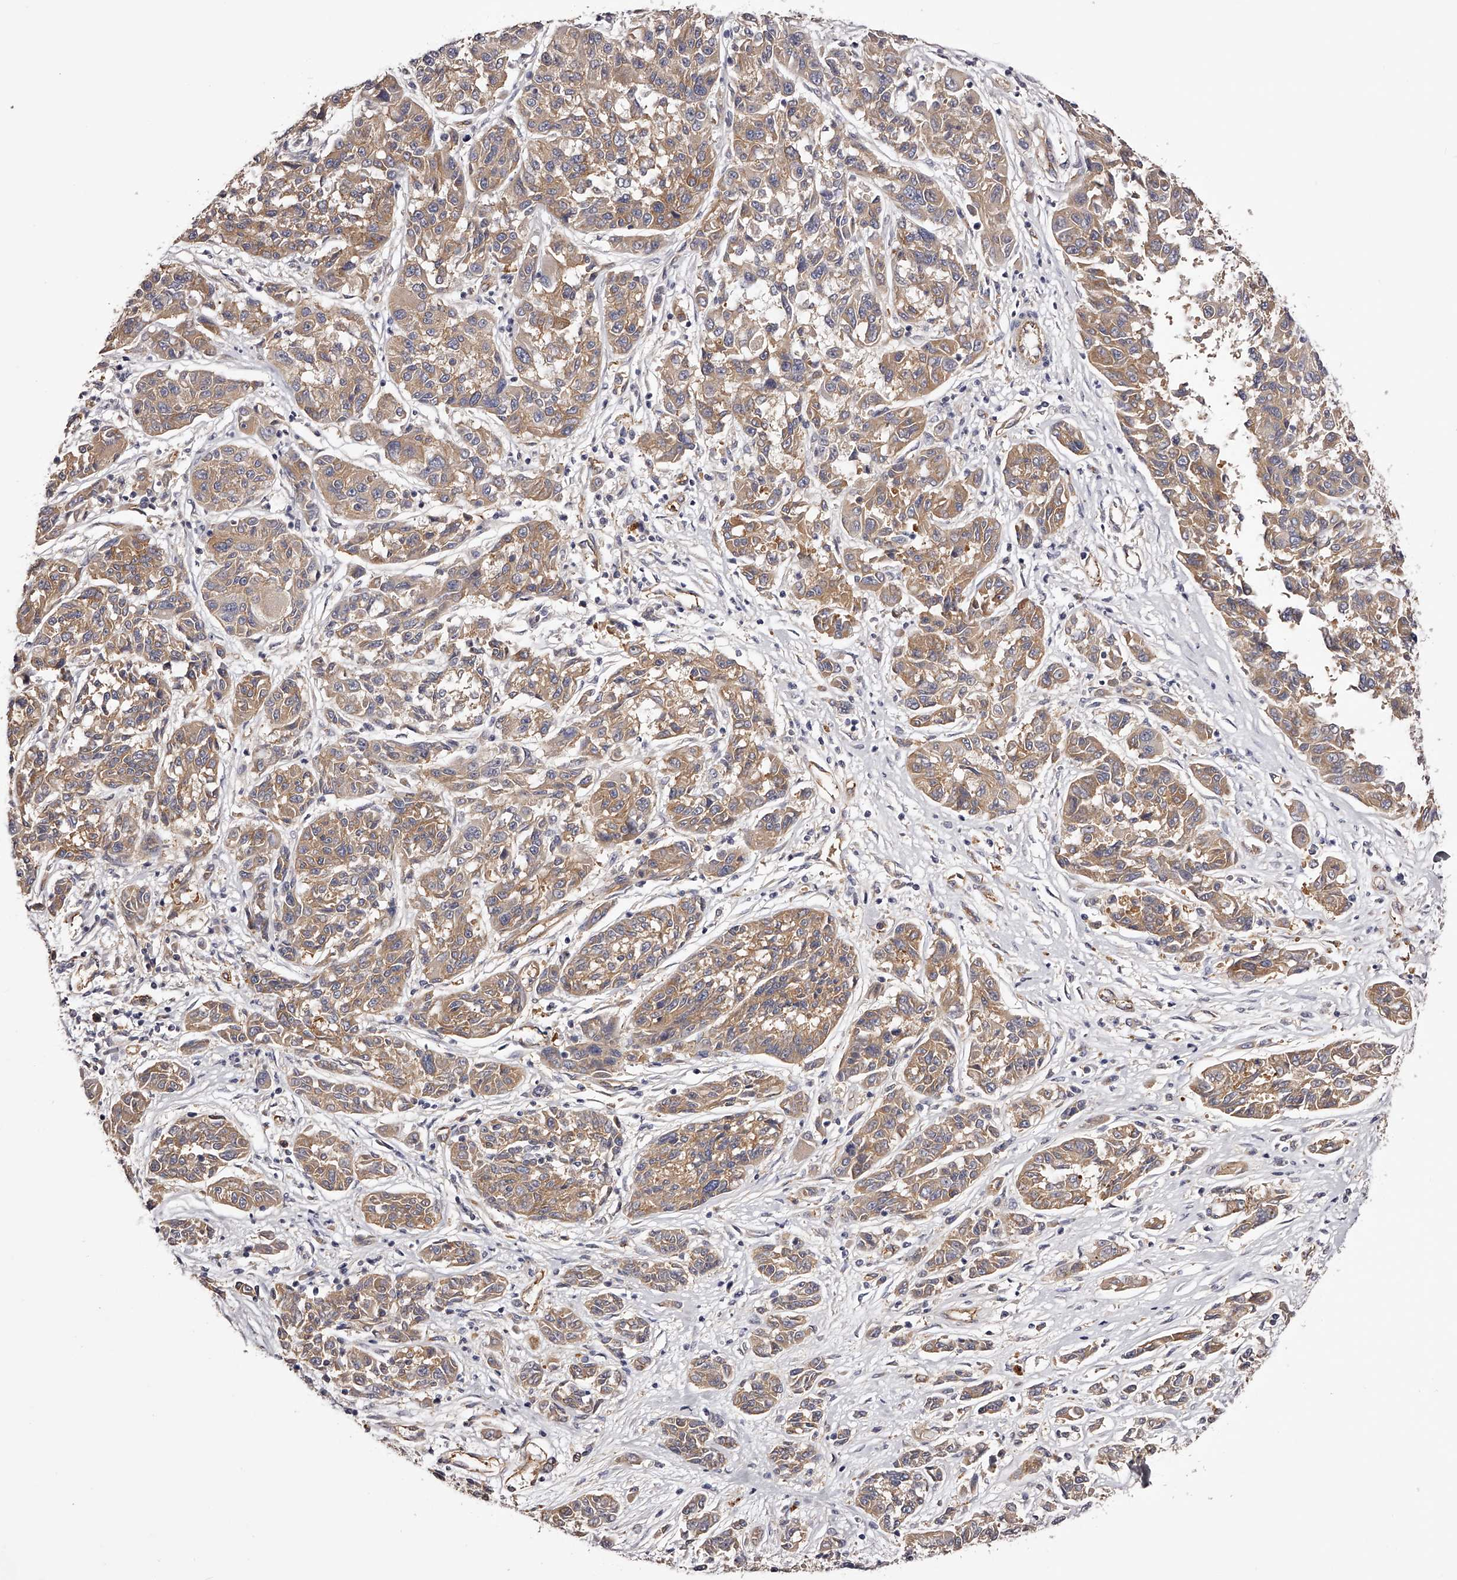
{"staining": {"intensity": "weak", "quantity": ">75%", "location": "cytoplasmic/membranous"}, "tissue": "melanoma", "cell_type": "Tumor cells", "image_type": "cancer", "snomed": [{"axis": "morphology", "description": "Malignant melanoma, NOS"}, {"axis": "topography", "description": "Skin"}], "caption": "Brown immunohistochemical staining in human melanoma reveals weak cytoplasmic/membranous expression in about >75% of tumor cells. (DAB IHC, brown staining for protein, blue staining for nuclei).", "gene": "LTV1", "patient": {"sex": "male", "age": 53}}